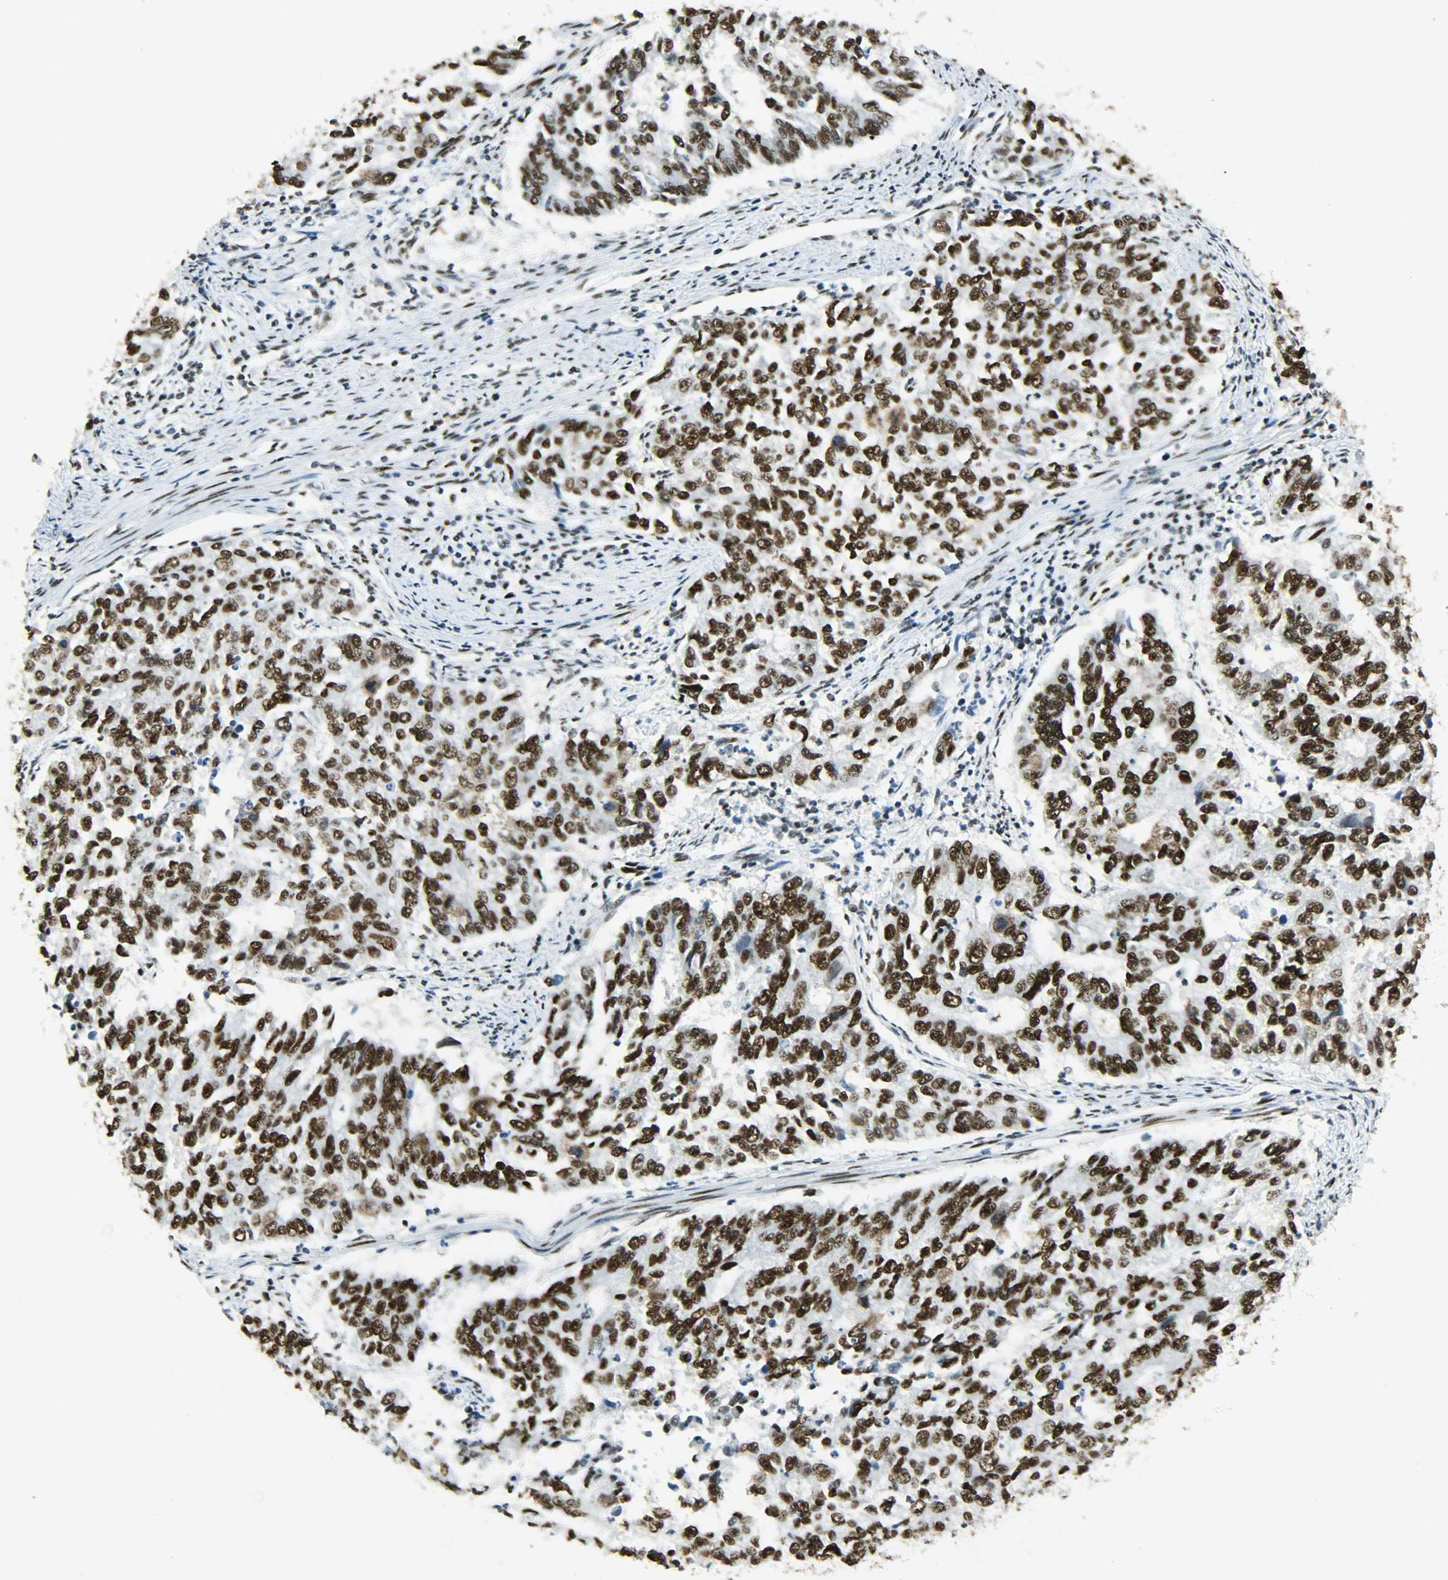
{"staining": {"intensity": "strong", "quantity": ">75%", "location": "nuclear"}, "tissue": "endometrial cancer", "cell_type": "Tumor cells", "image_type": "cancer", "snomed": [{"axis": "morphology", "description": "Adenocarcinoma, NOS"}, {"axis": "topography", "description": "Endometrium"}], "caption": "IHC of human endometrial cancer (adenocarcinoma) demonstrates high levels of strong nuclear positivity in approximately >75% of tumor cells.", "gene": "MYEF2", "patient": {"sex": "female", "age": 42}}